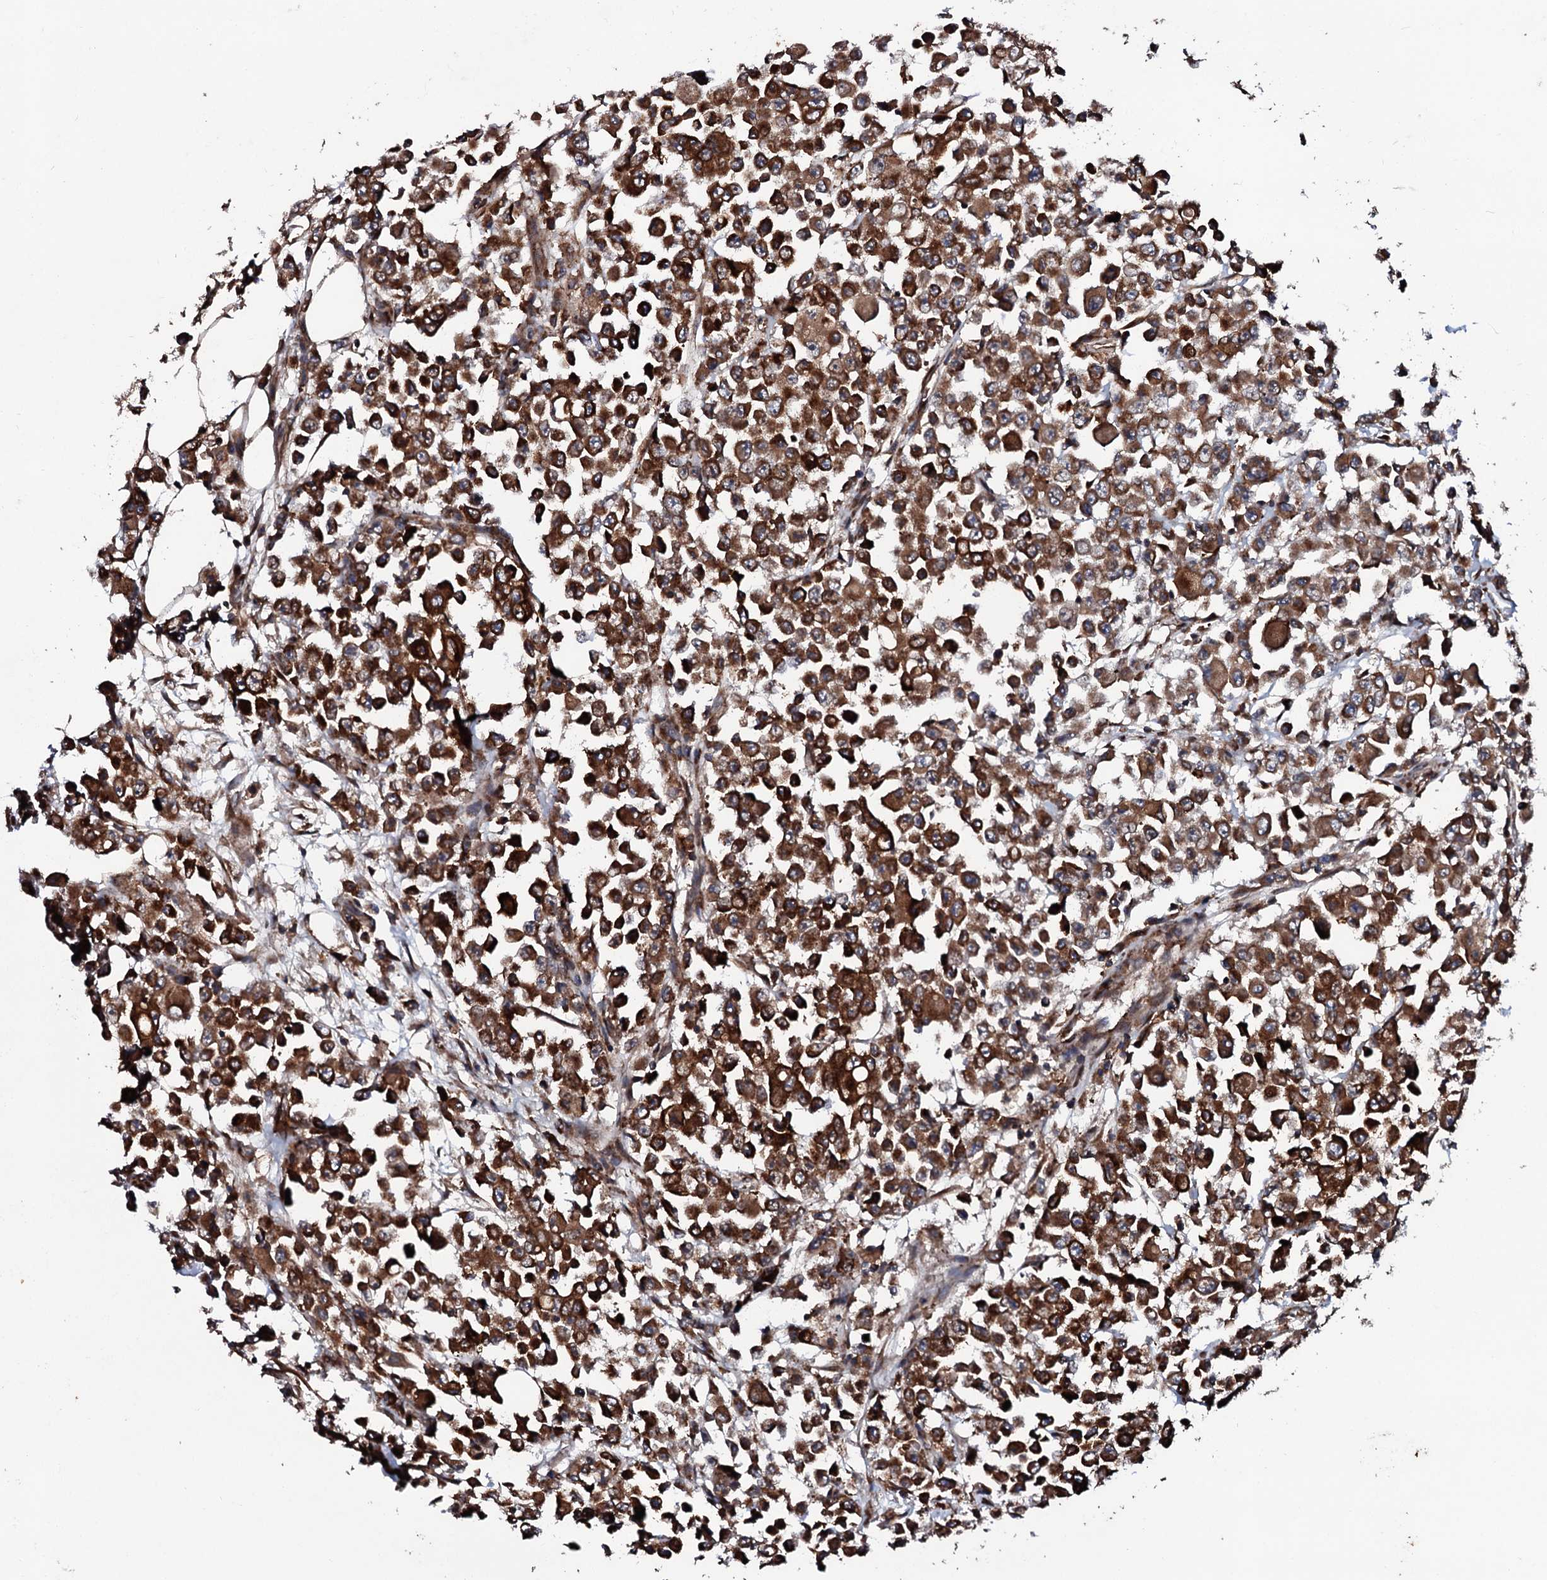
{"staining": {"intensity": "strong", "quantity": ">75%", "location": "cytoplasmic/membranous"}, "tissue": "colorectal cancer", "cell_type": "Tumor cells", "image_type": "cancer", "snomed": [{"axis": "morphology", "description": "Adenocarcinoma, NOS"}, {"axis": "topography", "description": "Colon"}], "caption": "This is an image of immunohistochemistry staining of colorectal cancer (adenocarcinoma), which shows strong expression in the cytoplasmic/membranous of tumor cells.", "gene": "SDHAF2", "patient": {"sex": "male", "age": 51}}